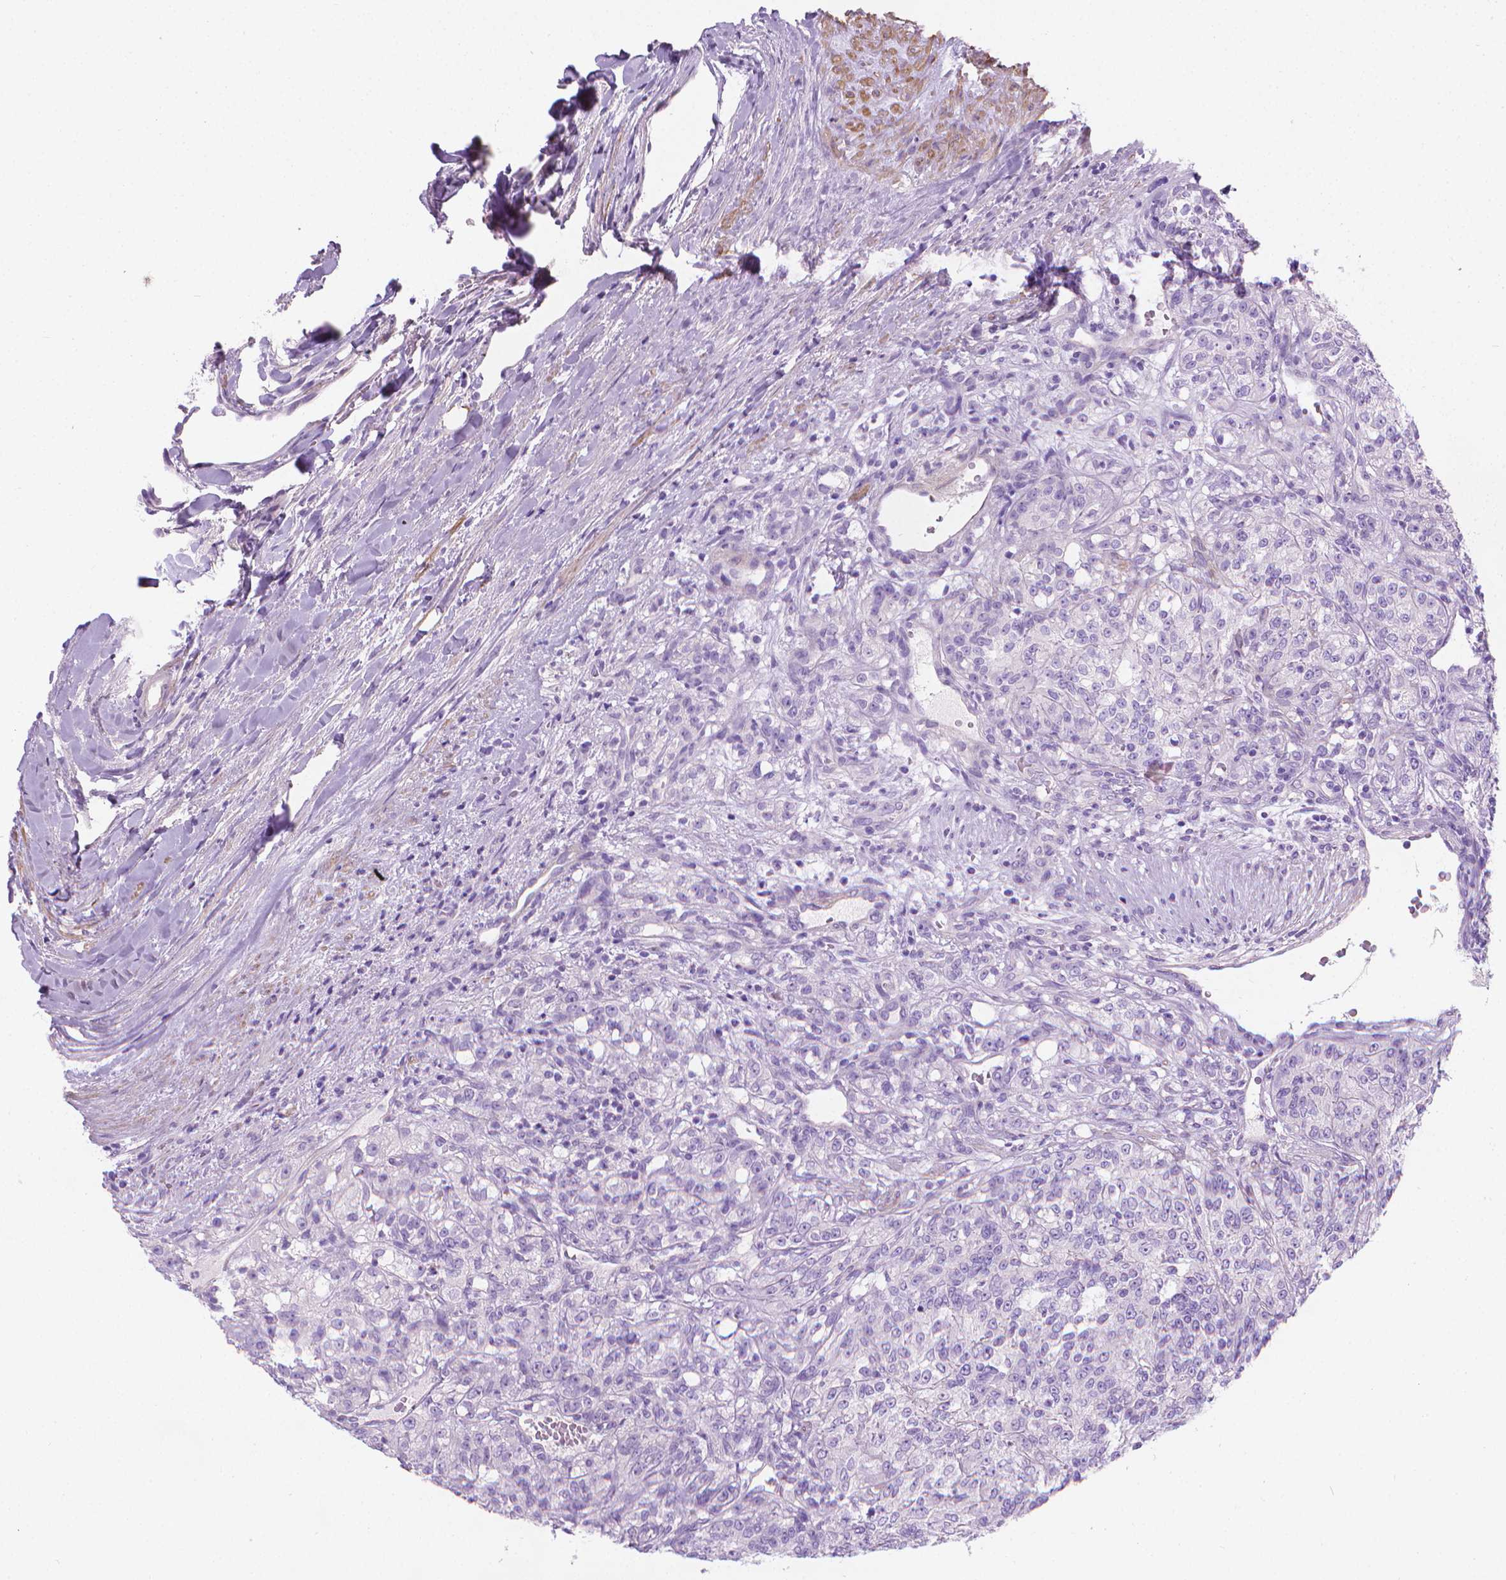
{"staining": {"intensity": "negative", "quantity": "none", "location": "none"}, "tissue": "renal cancer", "cell_type": "Tumor cells", "image_type": "cancer", "snomed": [{"axis": "morphology", "description": "Adenocarcinoma, NOS"}, {"axis": "topography", "description": "Kidney"}], "caption": "There is no significant expression in tumor cells of renal adenocarcinoma.", "gene": "FASN", "patient": {"sex": "female", "age": 63}}